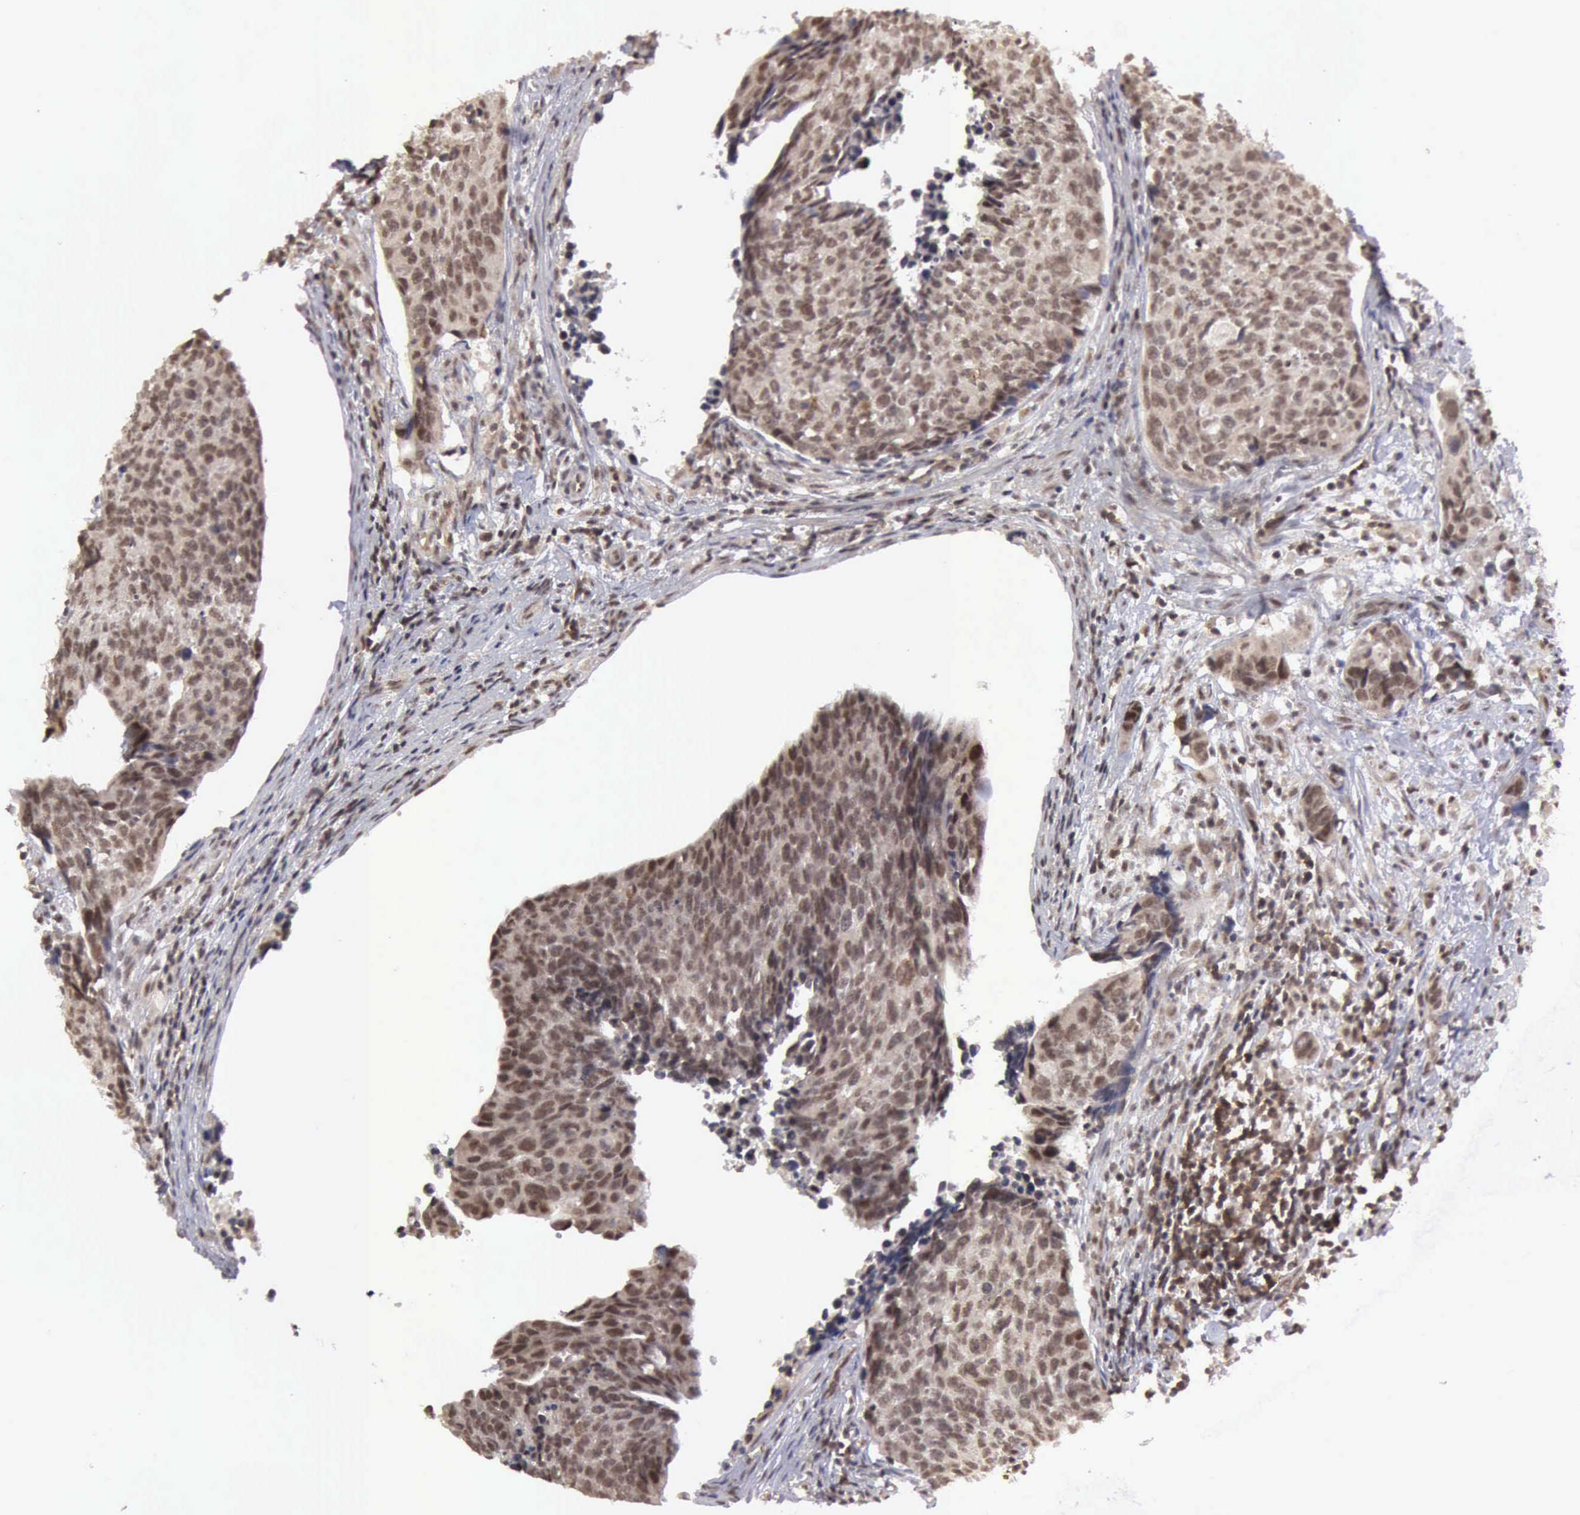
{"staining": {"intensity": "weak", "quantity": ">75%", "location": "nuclear"}, "tissue": "urothelial cancer", "cell_type": "Tumor cells", "image_type": "cancer", "snomed": [{"axis": "morphology", "description": "Urothelial carcinoma, High grade"}, {"axis": "topography", "description": "Urinary bladder"}], "caption": "Urothelial cancer stained for a protein reveals weak nuclear positivity in tumor cells.", "gene": "CDKN2A", "patient": {"sex": "male", "age": 81}}